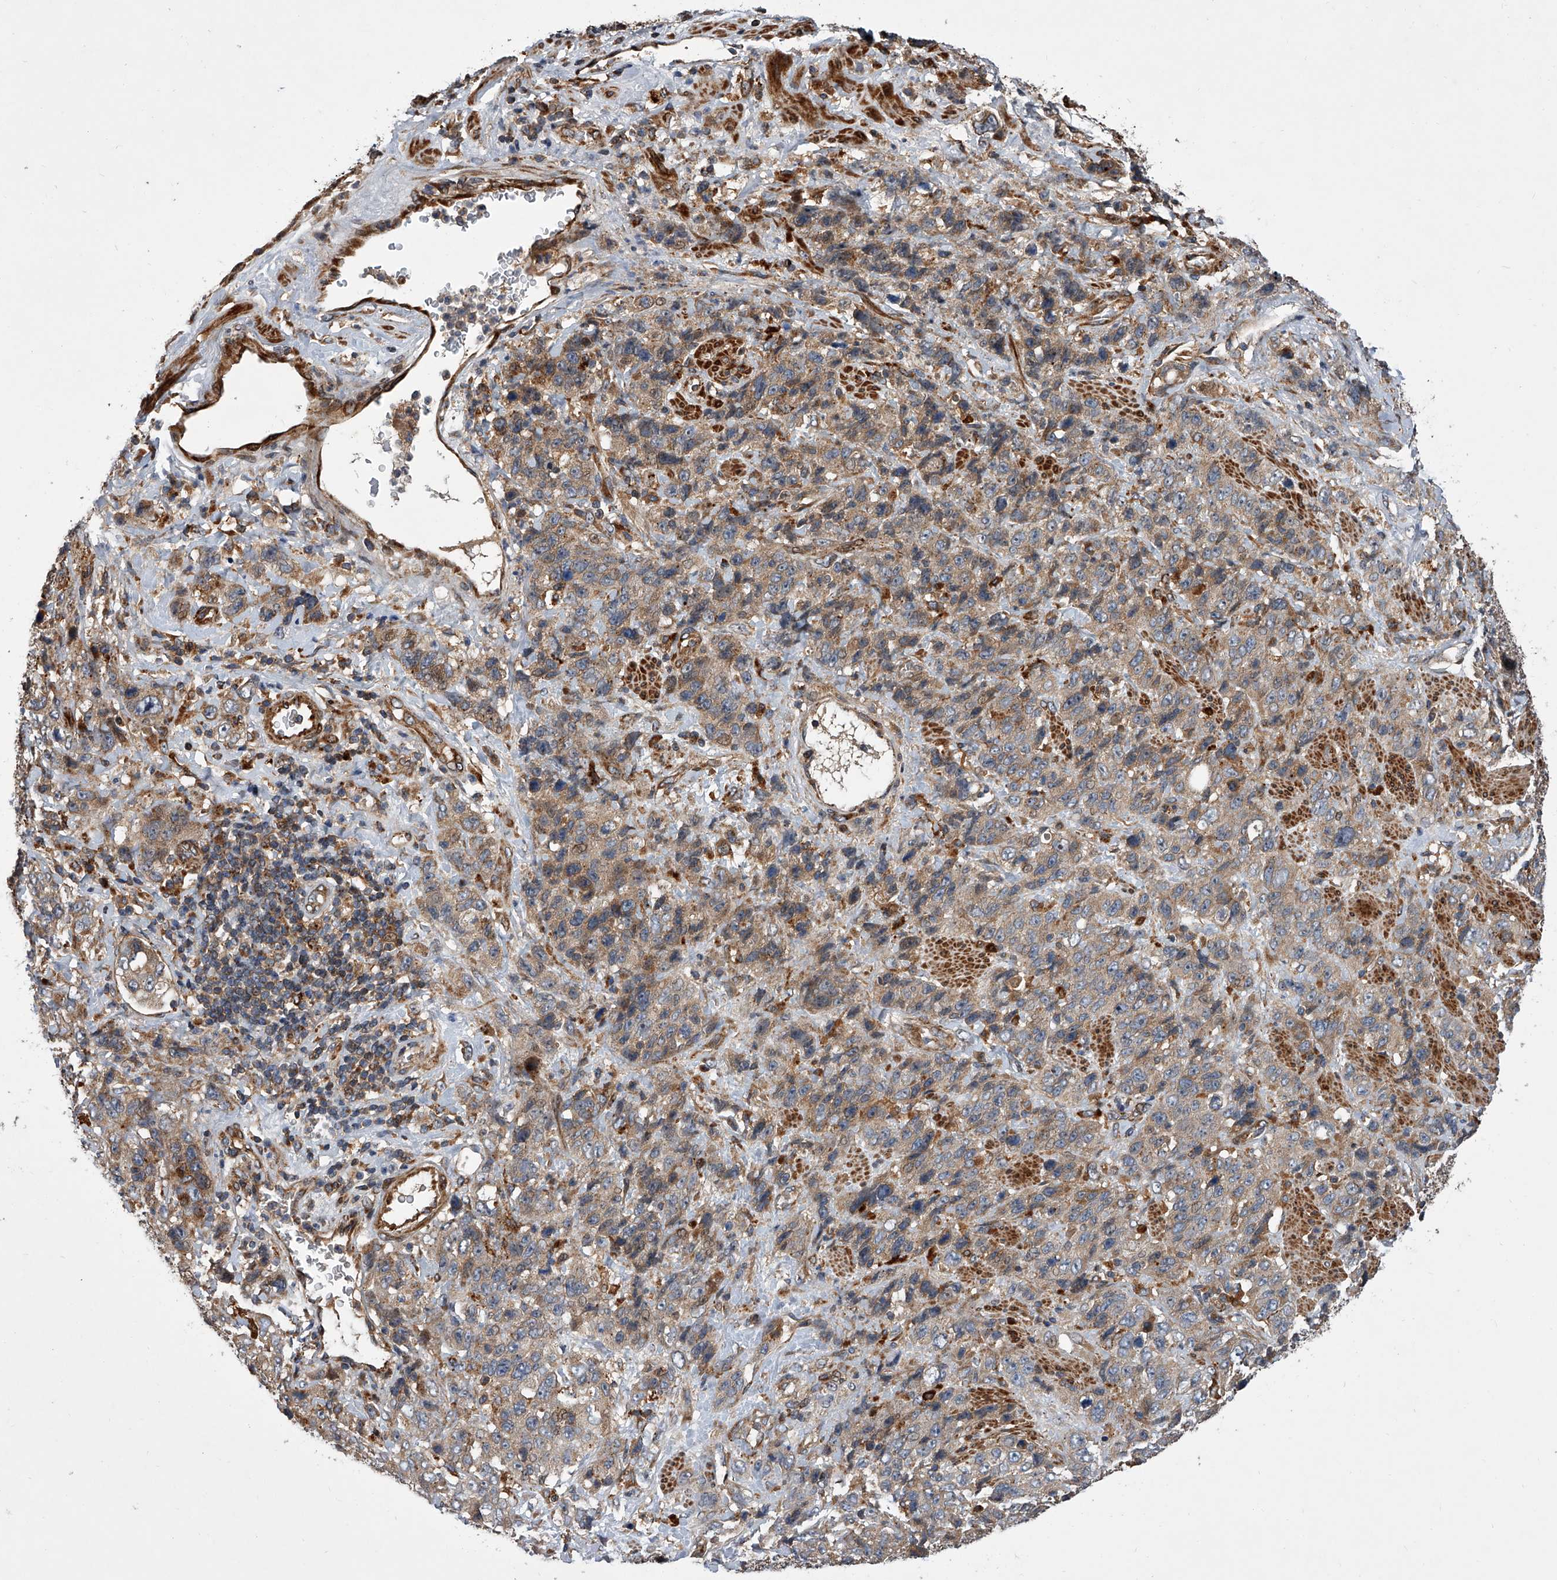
{"staining": {"intensity": "moderate", "quantity": "25%-75%", "location": "cytoplasmic/membranous"}, "tissue": "stomach cancer", "cell_type": "Tumor cells", "image_type": "cancer", "snomed": [{"axis": "morphology", "description": "Adenocarcinoma, NOS"}, {"axis": "topography", "description": "Stomach"}], "caption": "Protein expression analysis of human stomach cancer (adenocarcinoma) reveals moderate cytoplasmic/membranous expression in approximately 25%-75% of tumor cells.", "gene": "USP47", "patient": {"sex": "male", "age": 48}}